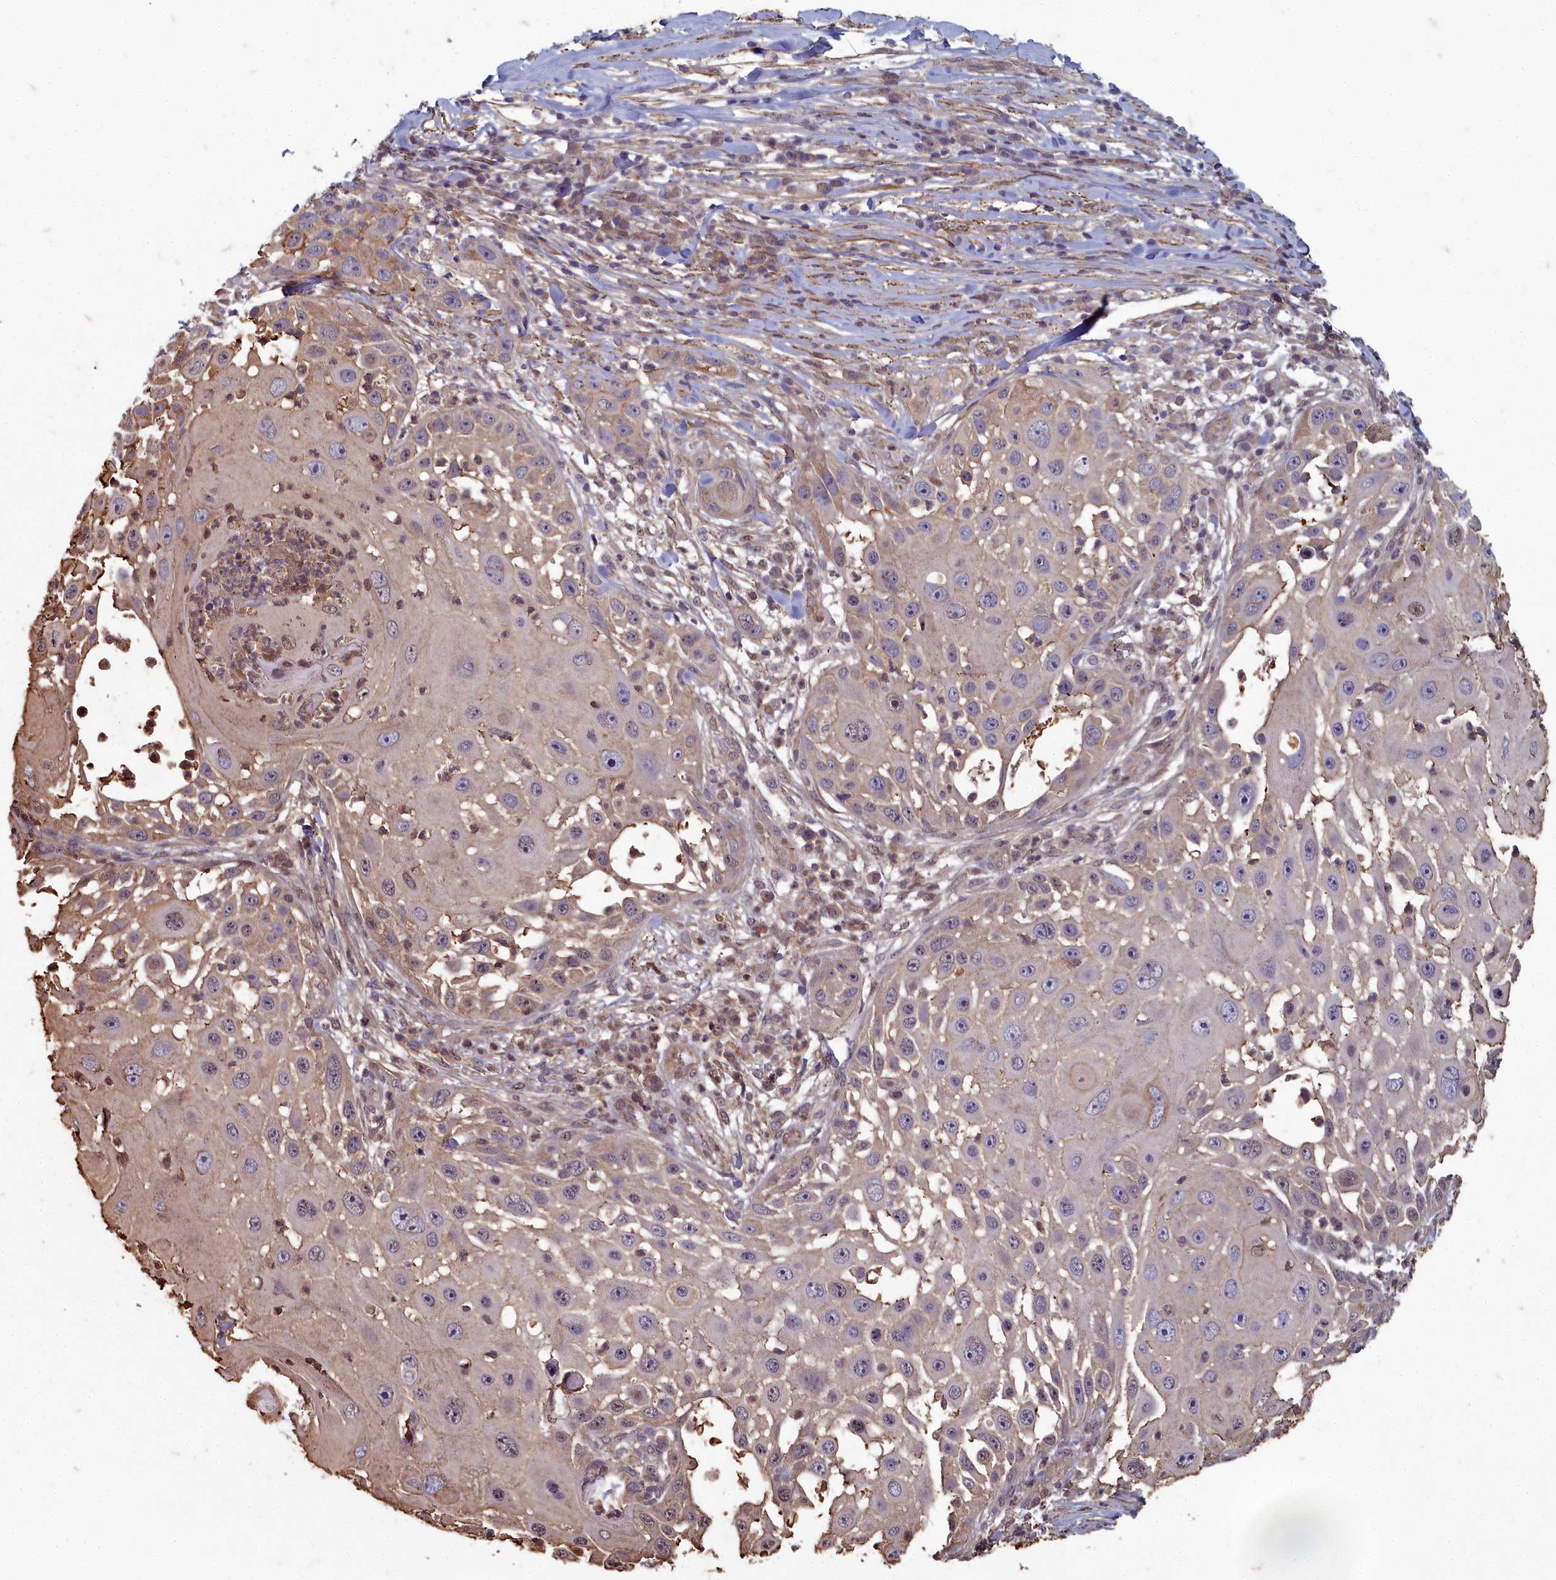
{"staining": {"intensity": "negative", "quantity": "none", "location": "none"}, "tissue": "skin cancer", "cell_type": "Tumor cells", "image_type": "cancer", "snomed": [{"axis": "morphology", "description": "Squamous cell carcinoma, NOS"}, {"axis": "topography", "description": "Skin"}], "caption": "Immunohistochemistry (IHC) image of neoplastic tissue: skin cancer (squamous cell carcinoma) stained with DAB demonstrates no significant protein staining in tumor cells. Nuclei are stained in blue.", "gene": "ZNF626", "patient": {"sex": "female", "age": 44}}